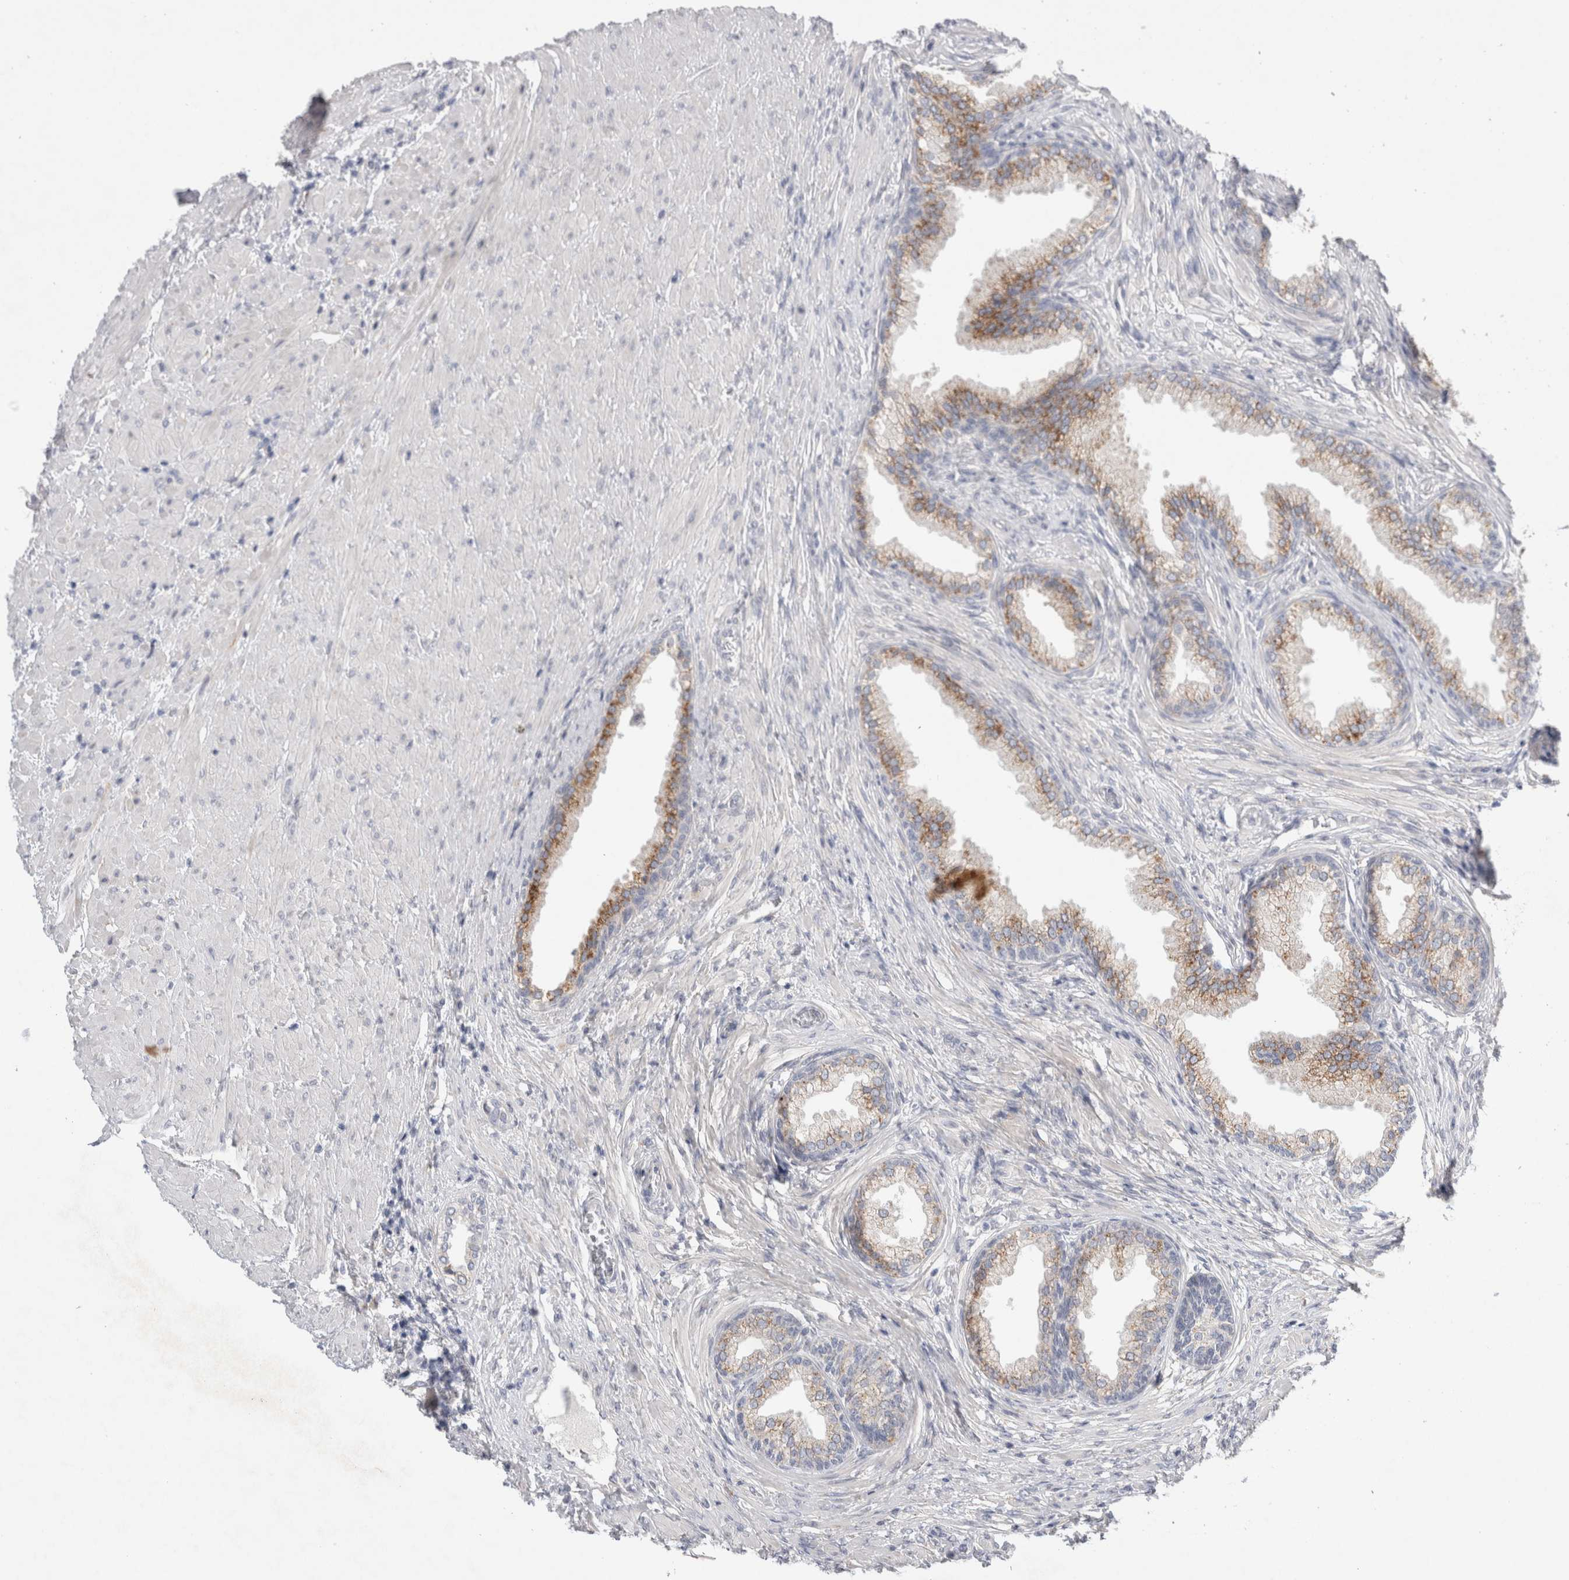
{"staining": {"intensity": "moderate", "quantity": "25%-75%", "location": "cytoplasmic/membranous"}, "tissue": "prostate", "cell_type": "Glandular cells", "image_type": "normal", "snomed": [{"axis": "morphology", "description": "Normal tissue, NOS"}, {"axis": "topography", "description": "Prostate"}], "caption": "Human prostate stained with a protein marker demonstrates moderate staining in glandular cells.", "gene": "TRMT9B", "patient": {"sex": "male", "age": 76}}